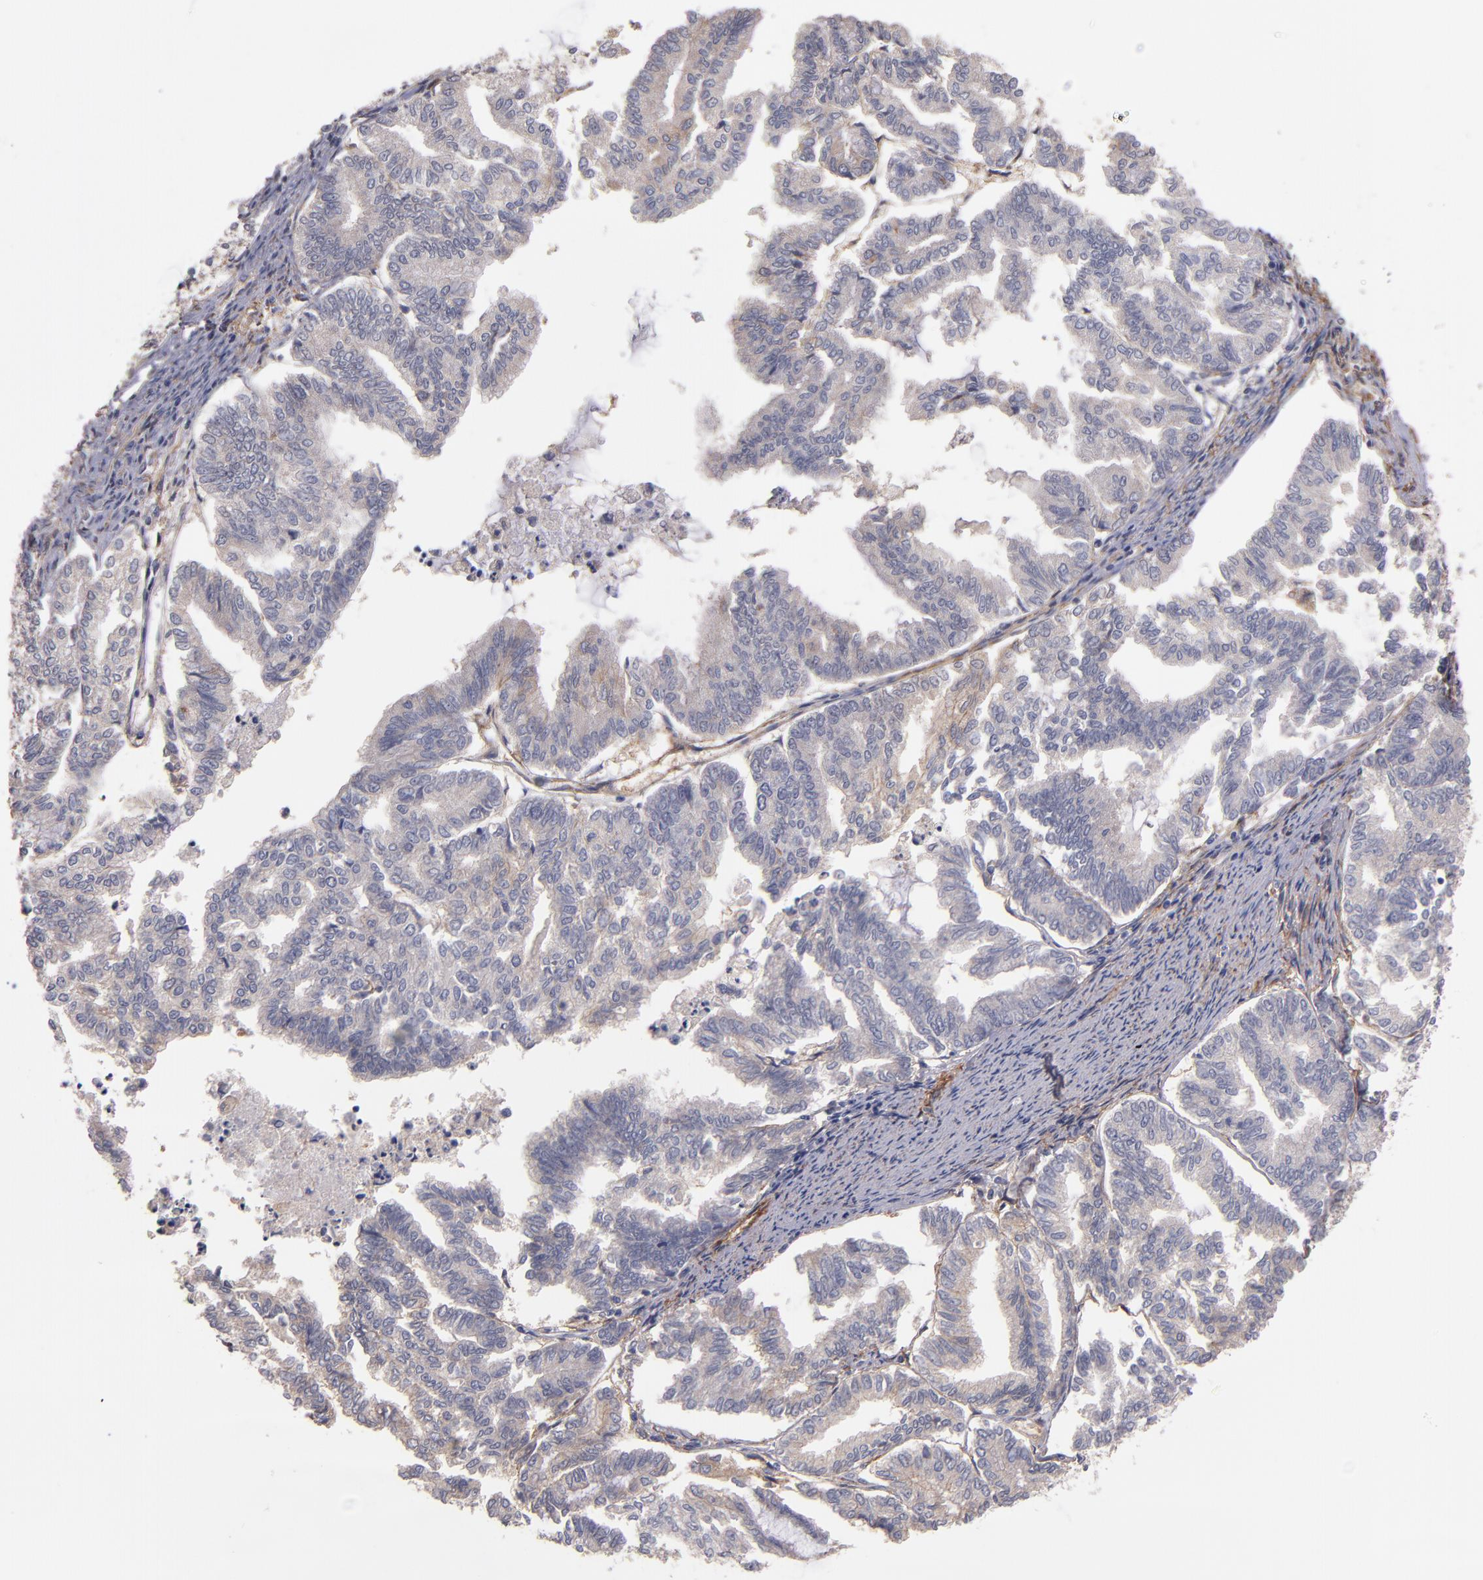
{"staining": {"intensity": "weak", "quantity": "25%-75%", "location": "cytoplasmic/membranous"}, "tissue": "endometrial cancer", "cell_type": "Tumor cells", "image_type": "cancer", "snomed": [{"axis": "morphology", "description": "Adenocarcinoma, NOS"}, {"axis": "topography", "description": "Endometrium"}], "caption": "DAB (3,3'-diaminobenzidine) immunohistochemical staining of endometrial adenocarcinoma reveals weak cytoplasmic/membranous protein staining in approximately 25%-75% of tumor cells. The protein is stained brown, and the nuclei are stained in blue (DAB IHC with brightfield microscopy, high magnification).", "gene": "PLSCR4", "patient": {"sex": "female", "age": 79}}